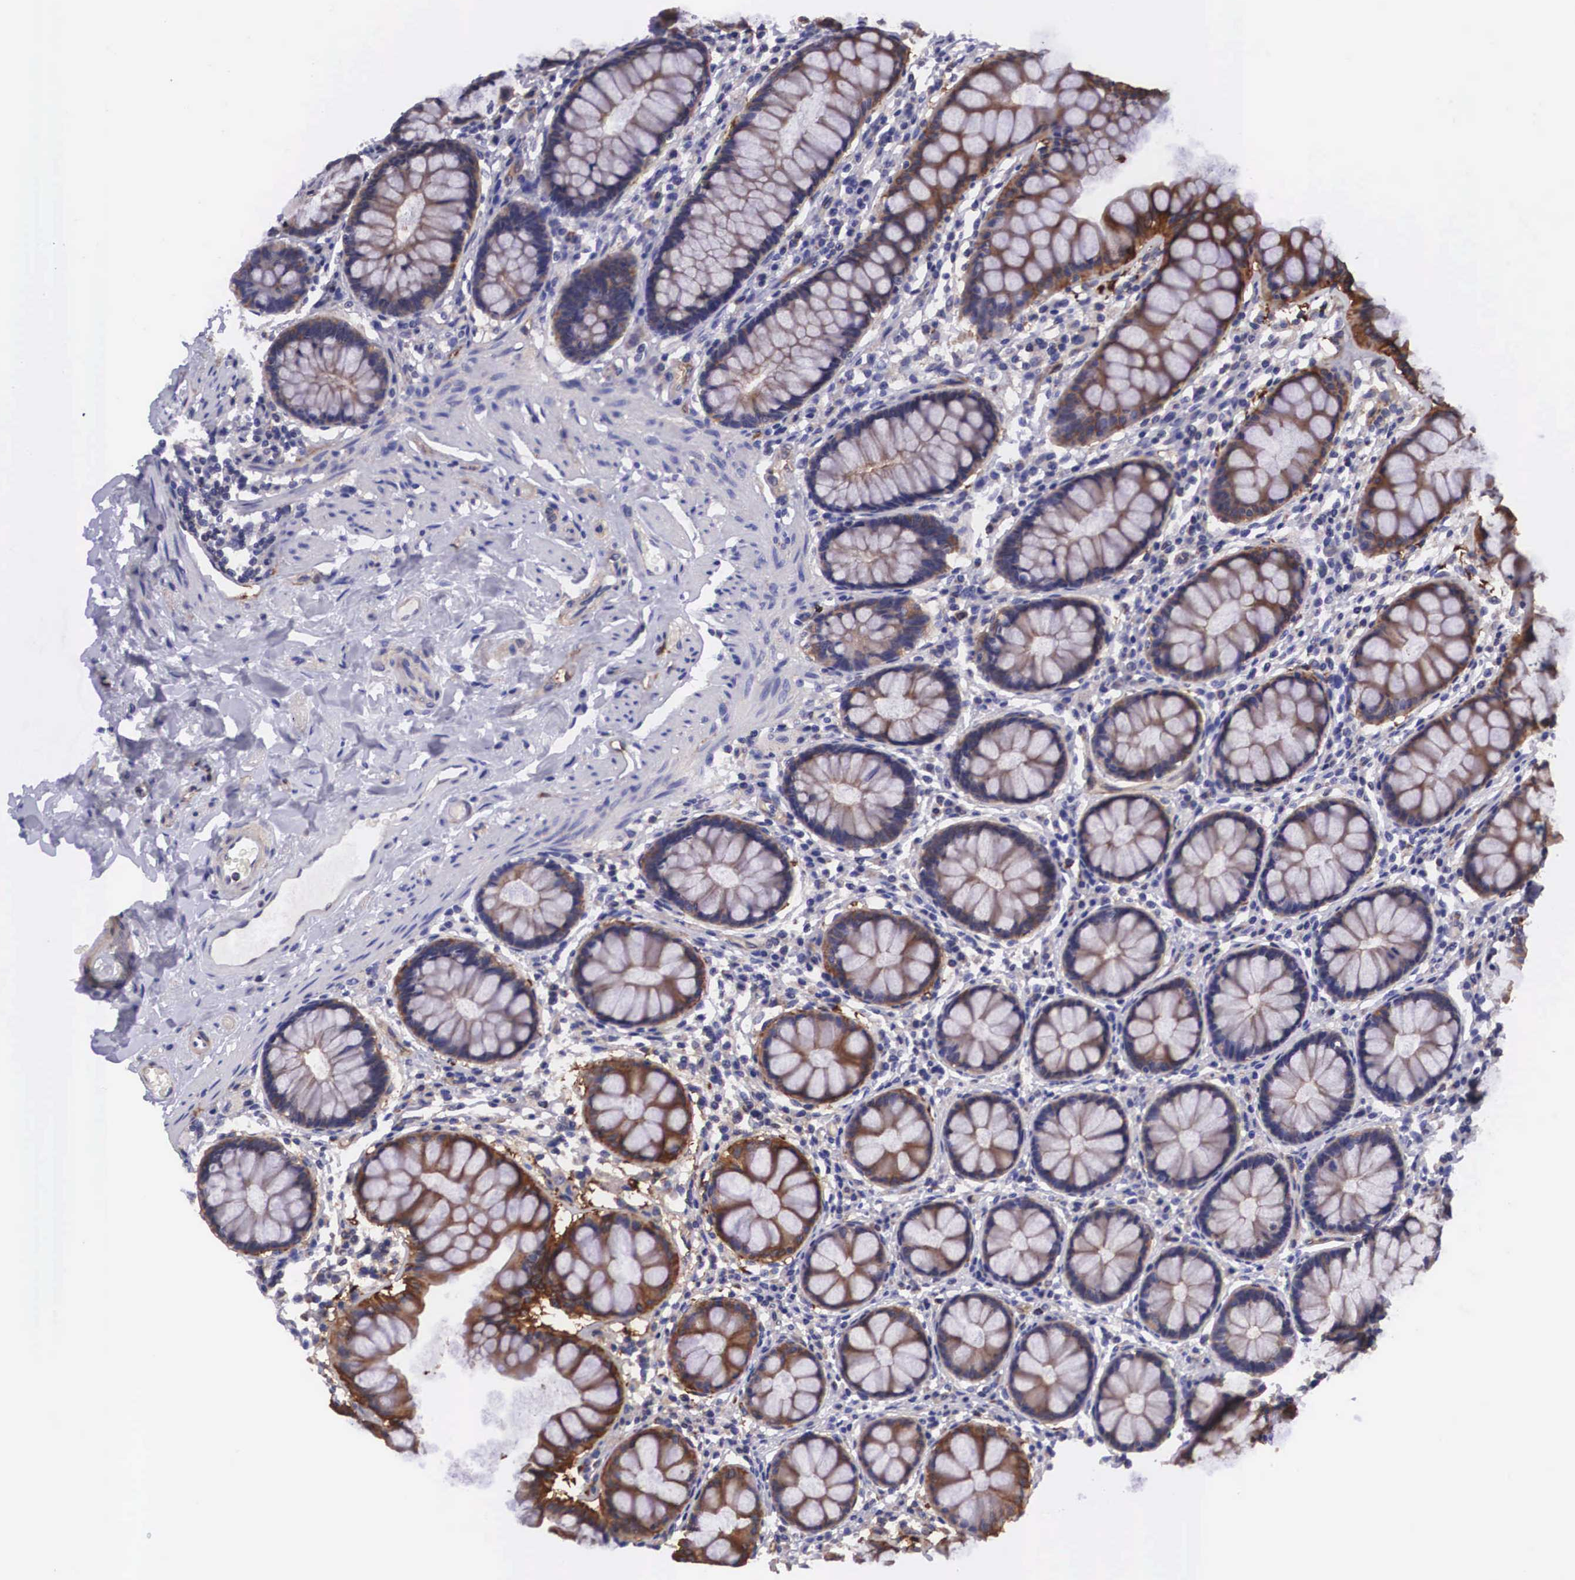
{"staining": {"intensity": "strong", "quantity": "<25%", "location": "cytoplasmic/membranous"}, "tissue": "rectum", "cell_type": "Glandular cells", "image_type": "normal", "snomed": [{"axis": "morphology", "description": "Normal tissue, NOS"}, {"axis": "topography", "description": "Rectum"}], "caption": "Protein analysis of unremarkable rectum demonstrates strong cytoplasmic/membranous expression in approximately <25% of glandular cells. (brown staining indicates protein expression, while blue staining denotes nuclei).", "gene": "BCAR1", "patient": {"sex": "male", "age": 86}}